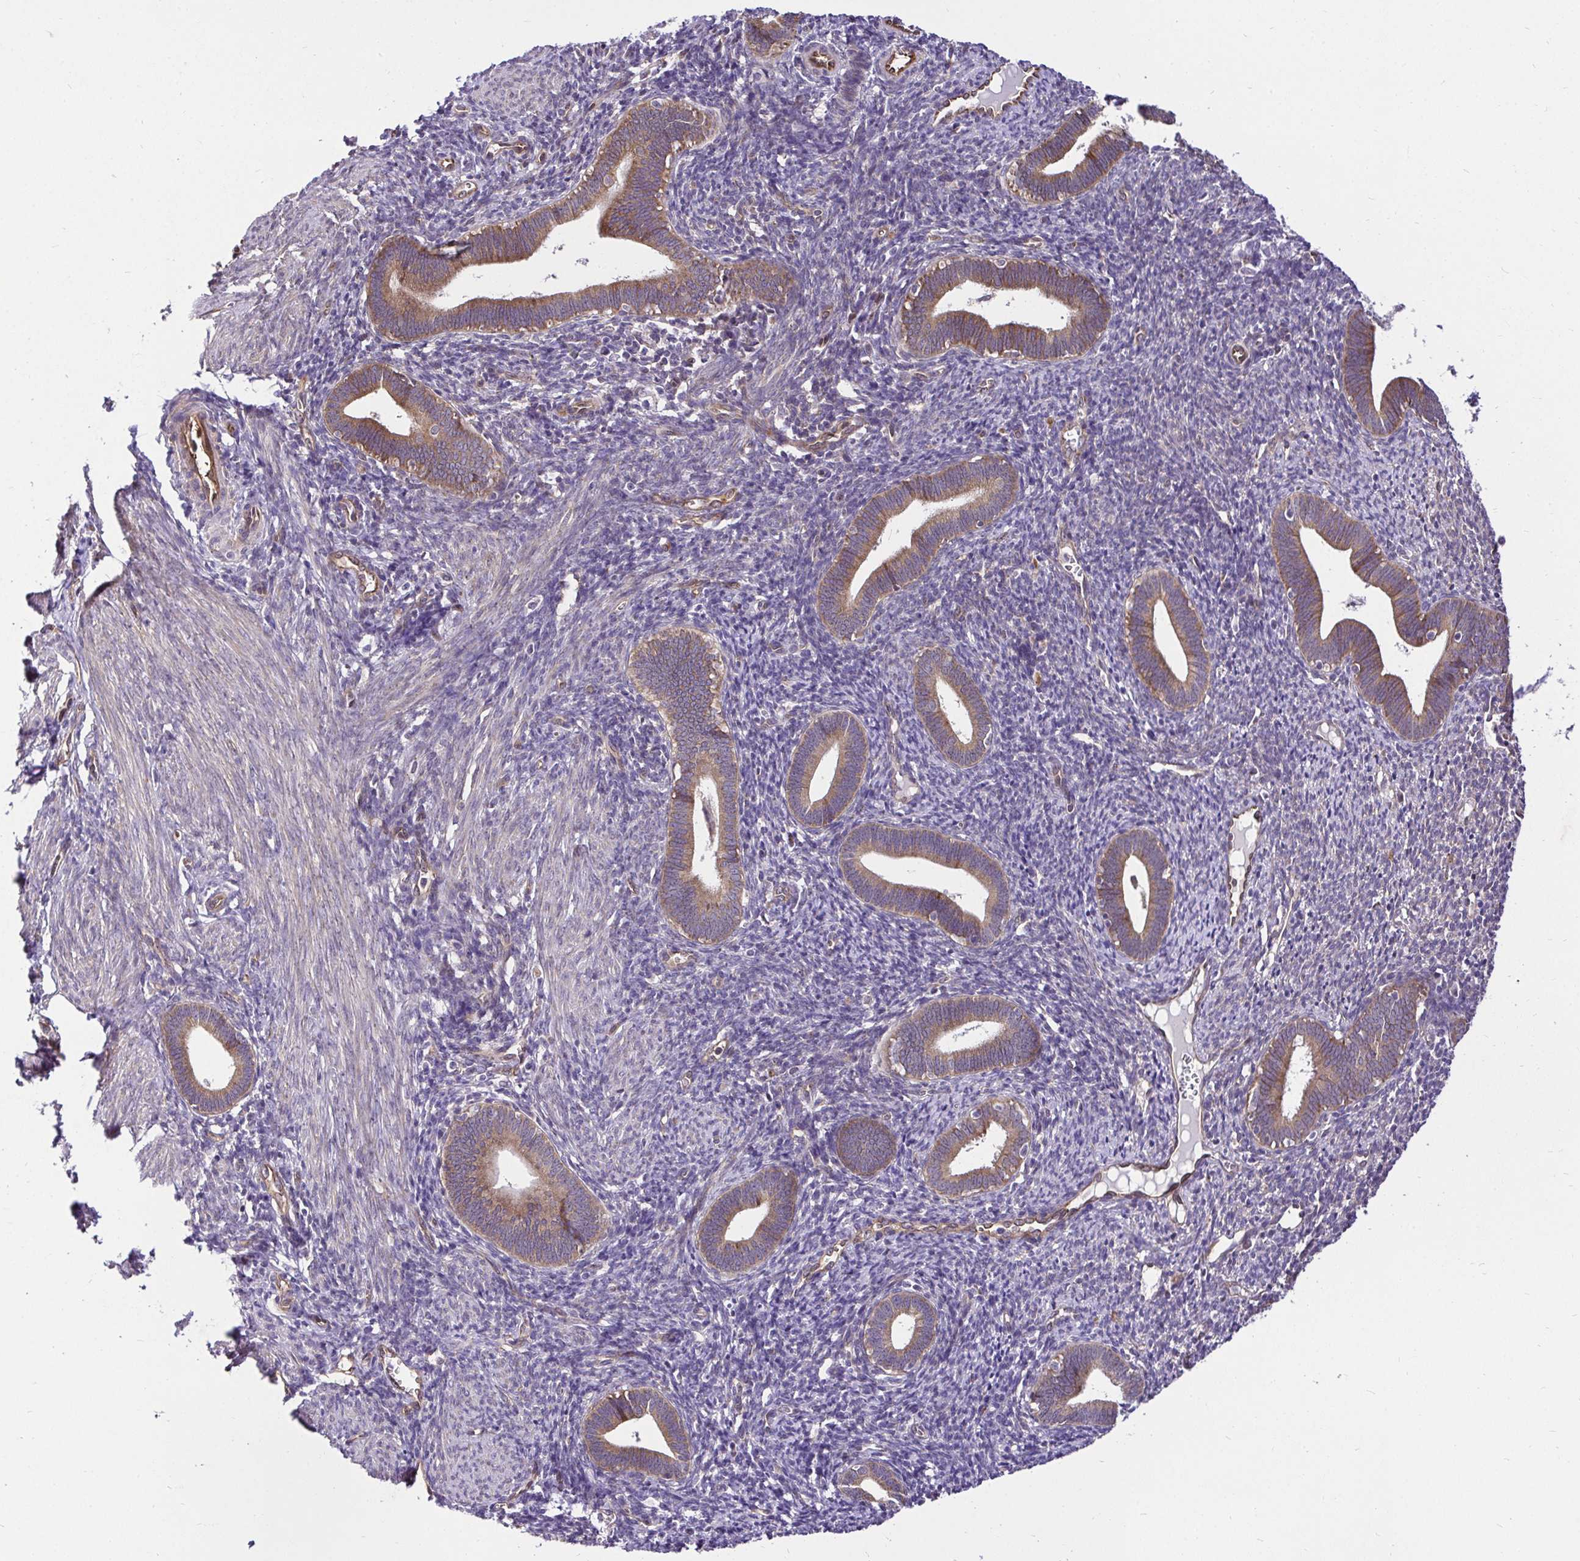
{"staining": {"intensity": "weak", "quantity": "<25%", "location": "cytoplasmic/membranous"}, "tissue": "endometrium", "cell_type": "Cells in endometrial stroma", "image_type": "normal", "snomed": [{"axis": "morphology", "description": "Normal tissue, NOS"}, {"axis": "topography", "description": "Endometrium"}], "caption": "This micrograph is of unremarkable endometrium stained with immunohistochemistry to label a protein in brown with the nuclei are counter-stained blue. There is no staining in cells in endometrial stroma.", "gene": "CCDC122", "patient": {"sex": "female", "age": 41}}